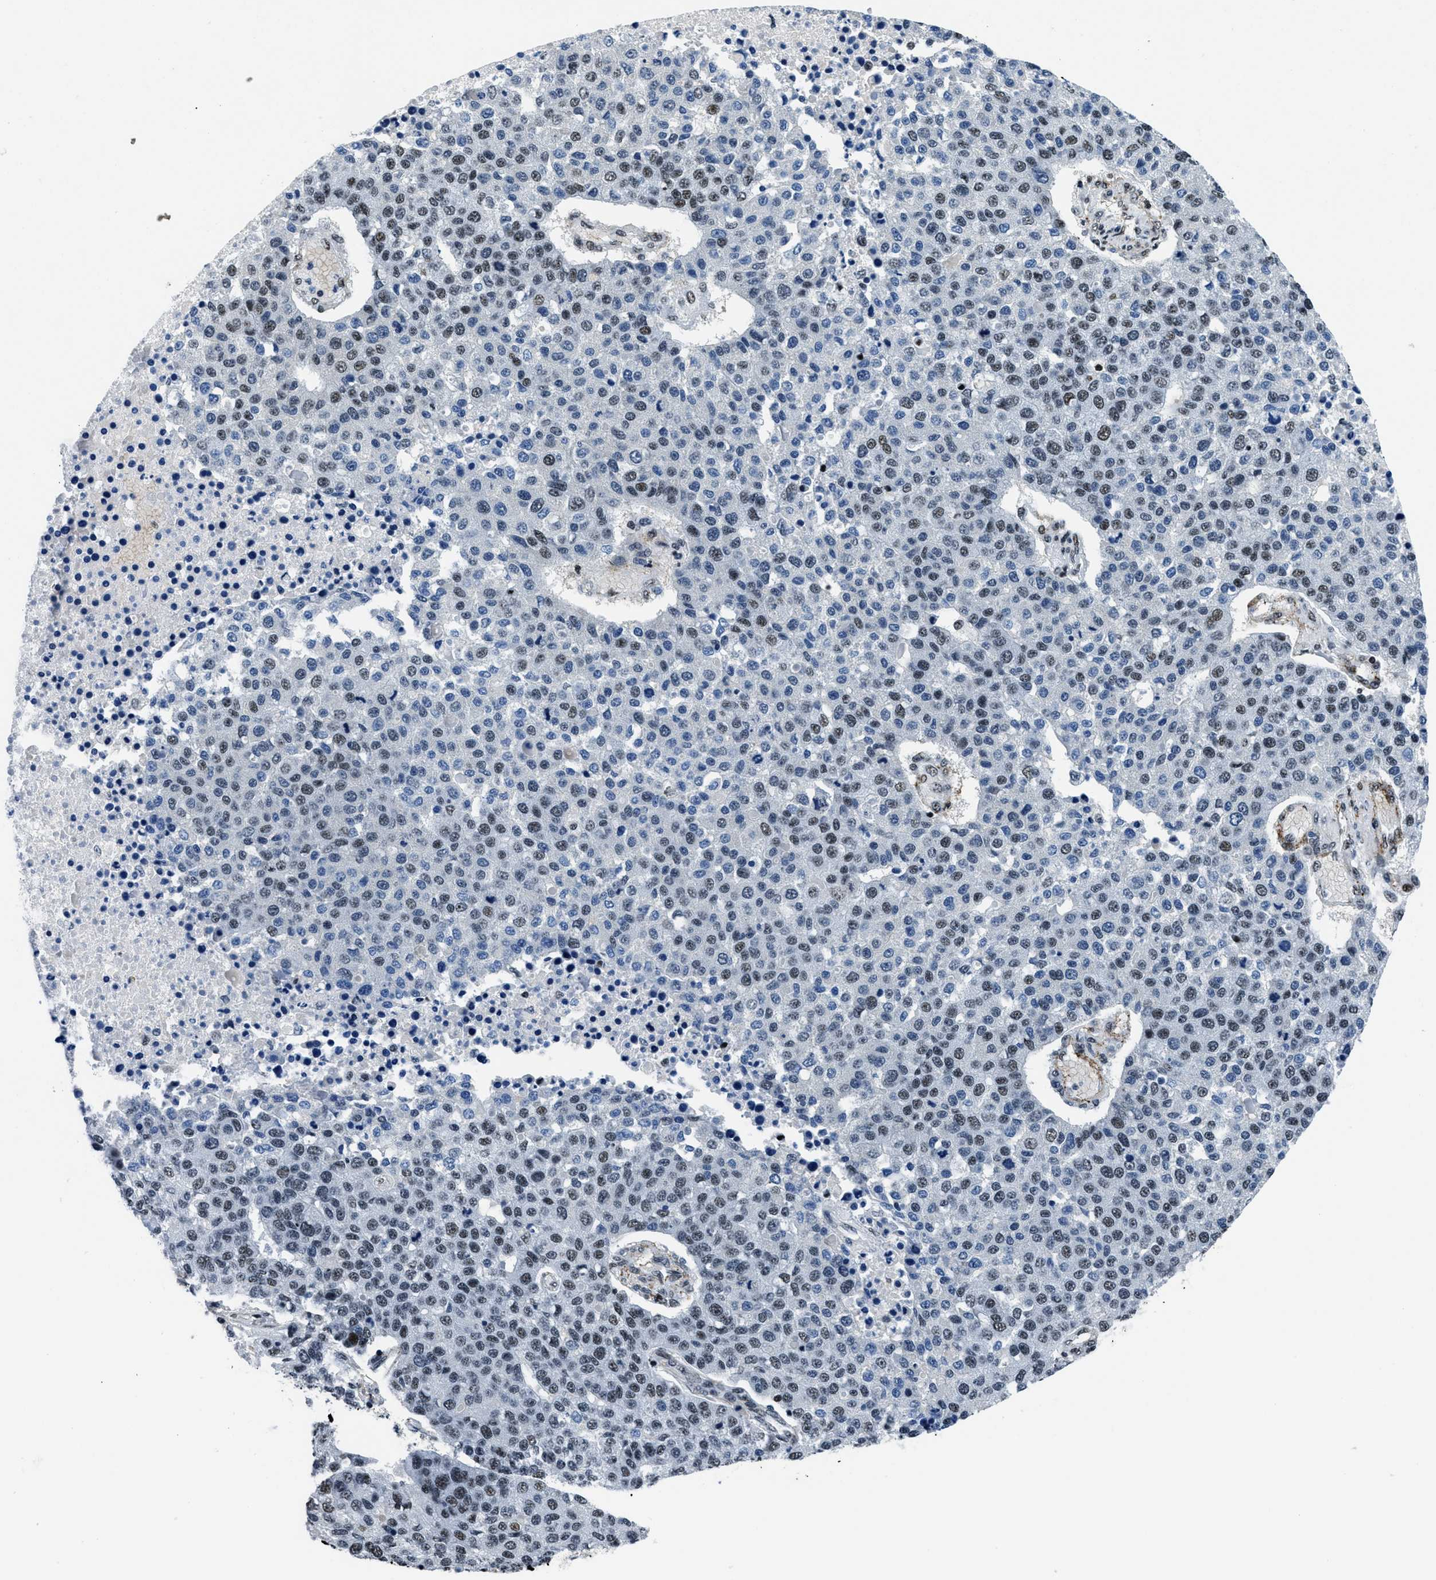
{"staining": {"intensity": "moderate", "quantity": "25%-75%", "location": "nuclear"}, "tissue": "pancreatic cancer", "cell_type": "Tumor cells", "image_type": "cancer", "snomed": [{"axis": "morphology", "description": "Adenocarcinoma, NOS"}, {"axis": "topography", "description": "Pancreas"}], "caption": "This image demonstrates immunohistochemistry staining of adenocarcinoma (pancreatic), with medium moderate nuclear expression in about 25%-75% of tumor cells.", "gene": "SMARCB1", "patient": {"sex": "female", "age": 61}}